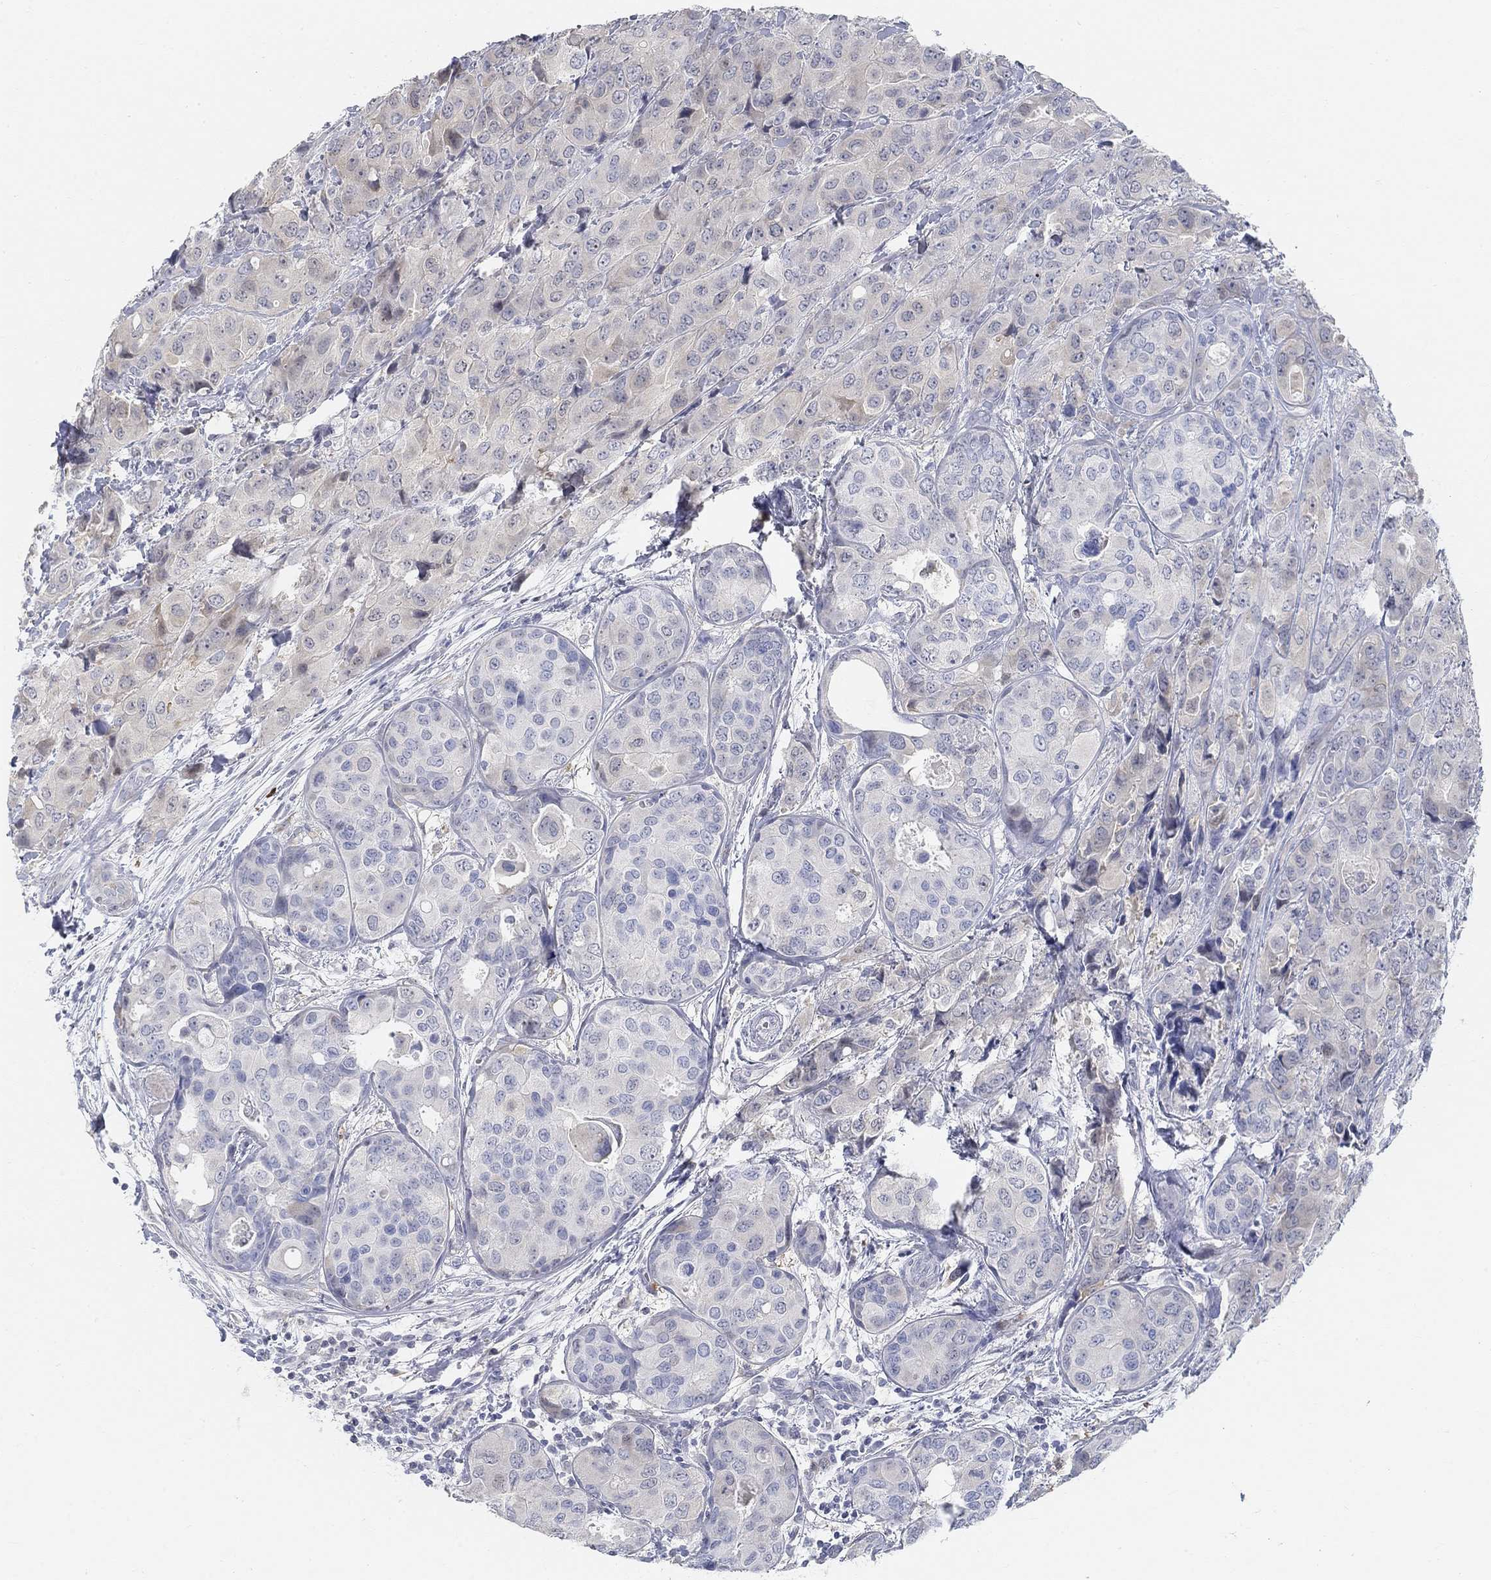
{"staining": {"intensity": "negative", "quantity": "none", "location": "none"}, "tissue": "breast cancer", "cell_type": "Tumor cells", "image_type": "cancer", "snomed": [{"axis": "morphology", "description": "Duct carcinoma"}, {"axis": "topography", "description": "Breast"}], "caption": "Immunohistochemical staining of human breast invasive ductal carcinoma reveals no significant positivity in tumor cells.", "gene": "SNTG2", "patient": {"sex": "female", "age": 43}}